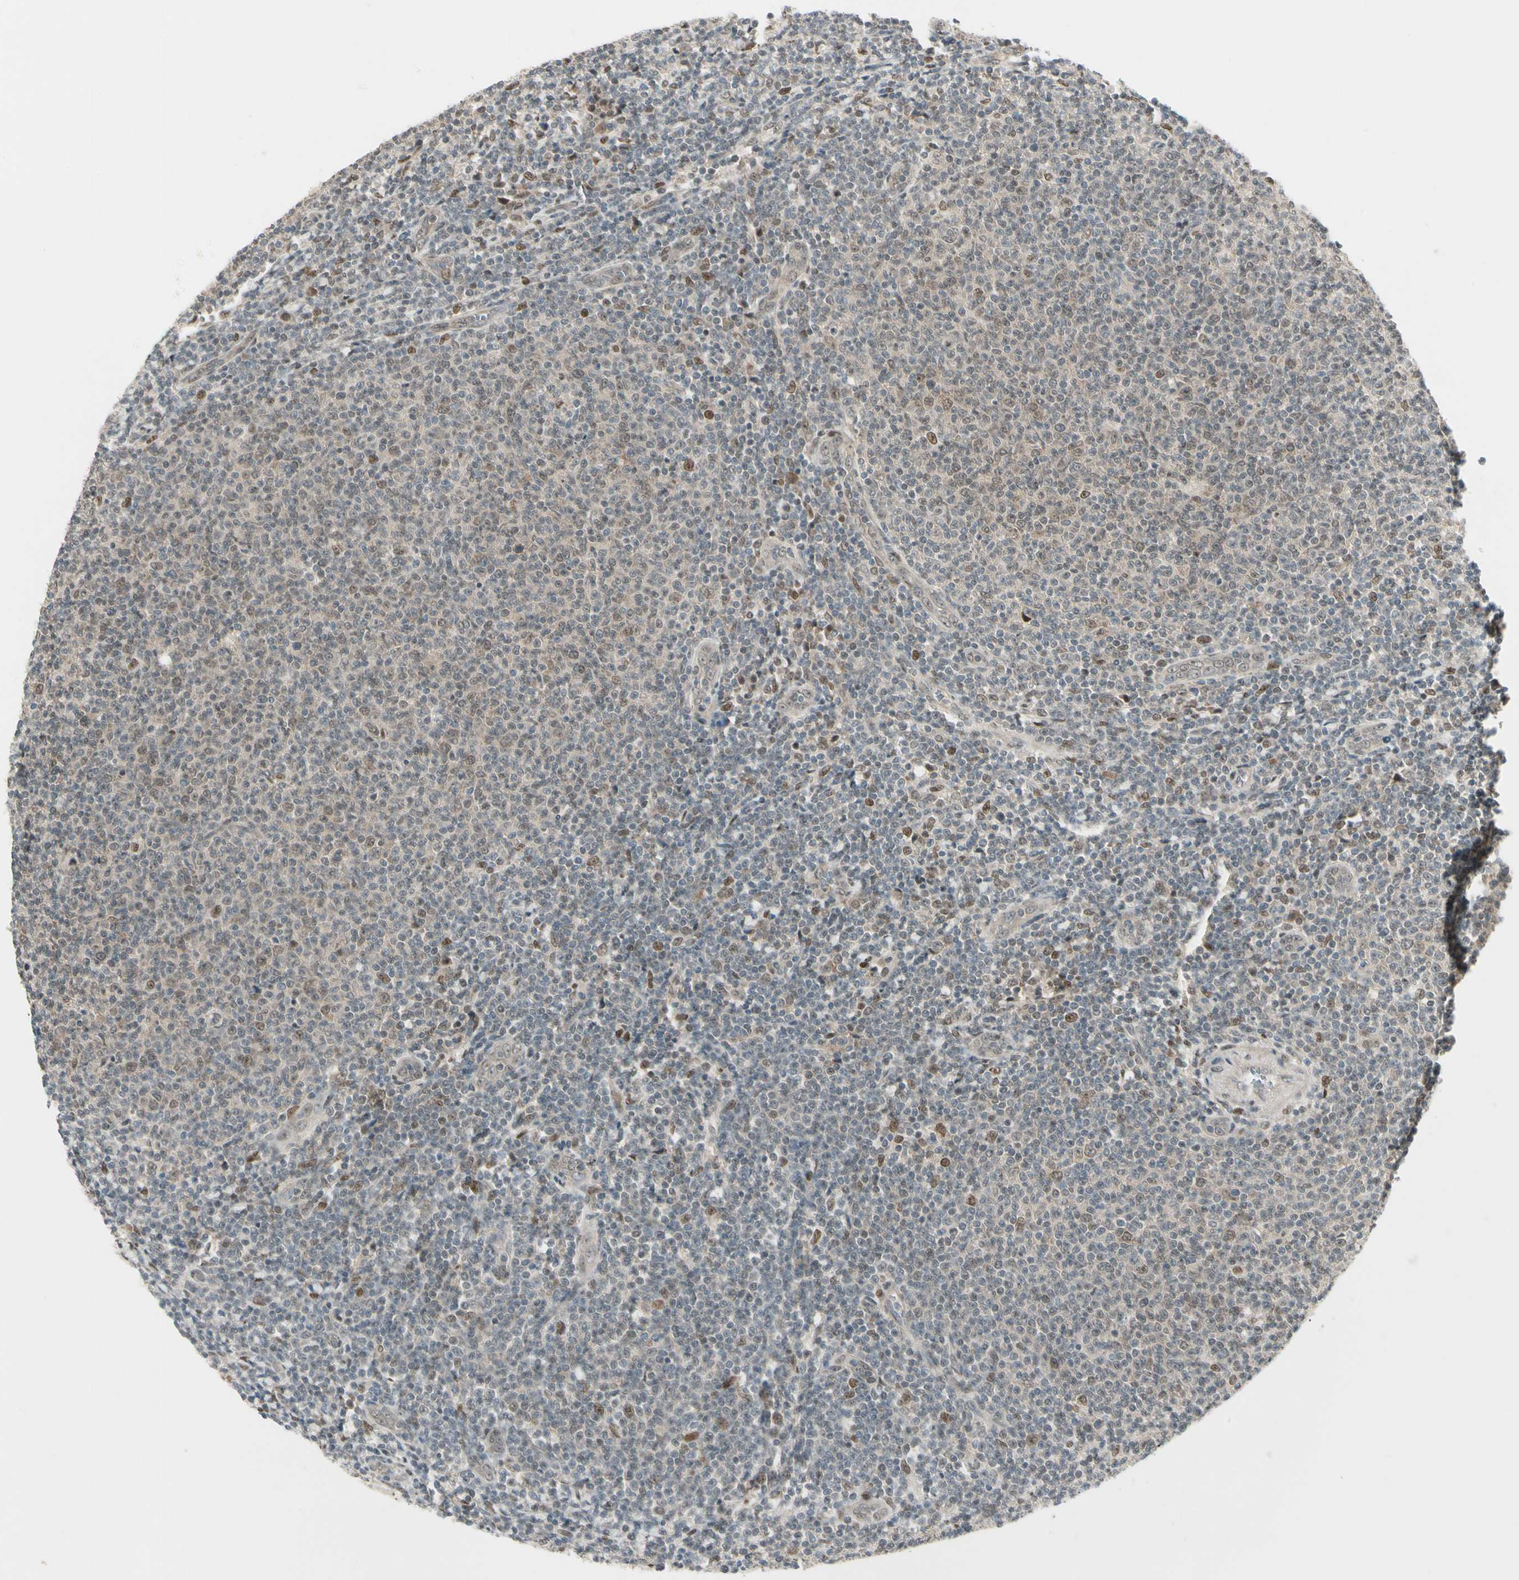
{"staining": {"intensity": "moderate", "quantity": "25%-75%", "location": "nuclear"}, "tissue": "lymphoma", "cell_type": "Tumor cells", "image_type": "cancer", "snomed": [{"axis": "morphology", "description": "Malignant lymphoma, non-Hodgkin's type, Low grade"}, {"axis": "topography", "description": "Lymph node"}], "caption": "Tumor cells show medium levels of moderate nuclear staining in approximately 25%-75% of cells in malignant lymphoma, non-Hodgkin's type (low-grade). (DAB (3,3'-diaminobenzidine) = brown stain, brightfield microscopy at high magnification).", "gene": "GTF3A", "patient": {"sex": "male", "age": 66}}